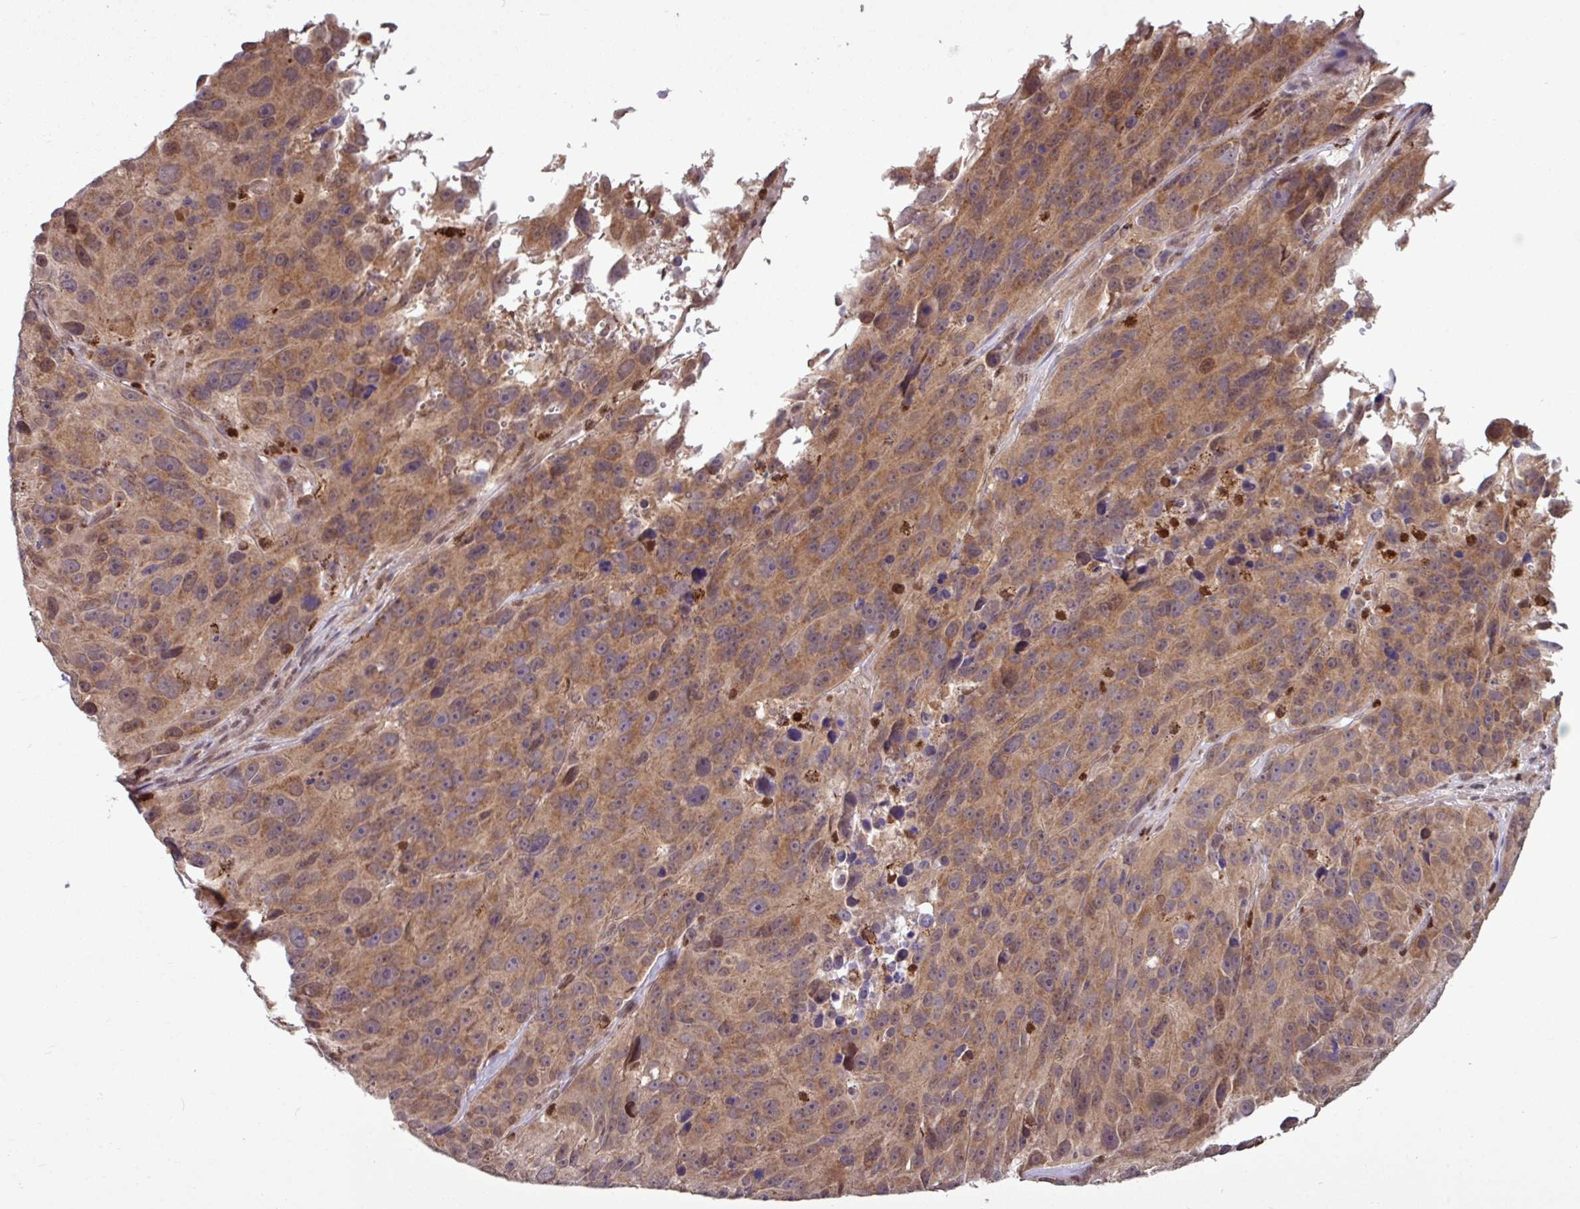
{"staining": {"intensity": "moderate", "quantity": ">75%", "location": "cytoplasmic/membranous,nuclear"}, "tissue": "melanoma", "cell_type": "Tumor cells", "image_type": "cancer", "snomed": [{"axis": "morphology", "description": "Malignant melanoma, NOS"}, {"axis": "topography", "description": "Skin"}], "caption": "Malignant melanoma stained with immunohistochemistry reveals moderate cytoplasmic/membranous and nuclear staining in about >75% of tumor cells. (Stains: DAB in brown, nuclei in blue, Microscopy: brightfield microscopy at high magnification).", "gene": "SKIC2", "patient": {"sex": "male", "age": 84}}